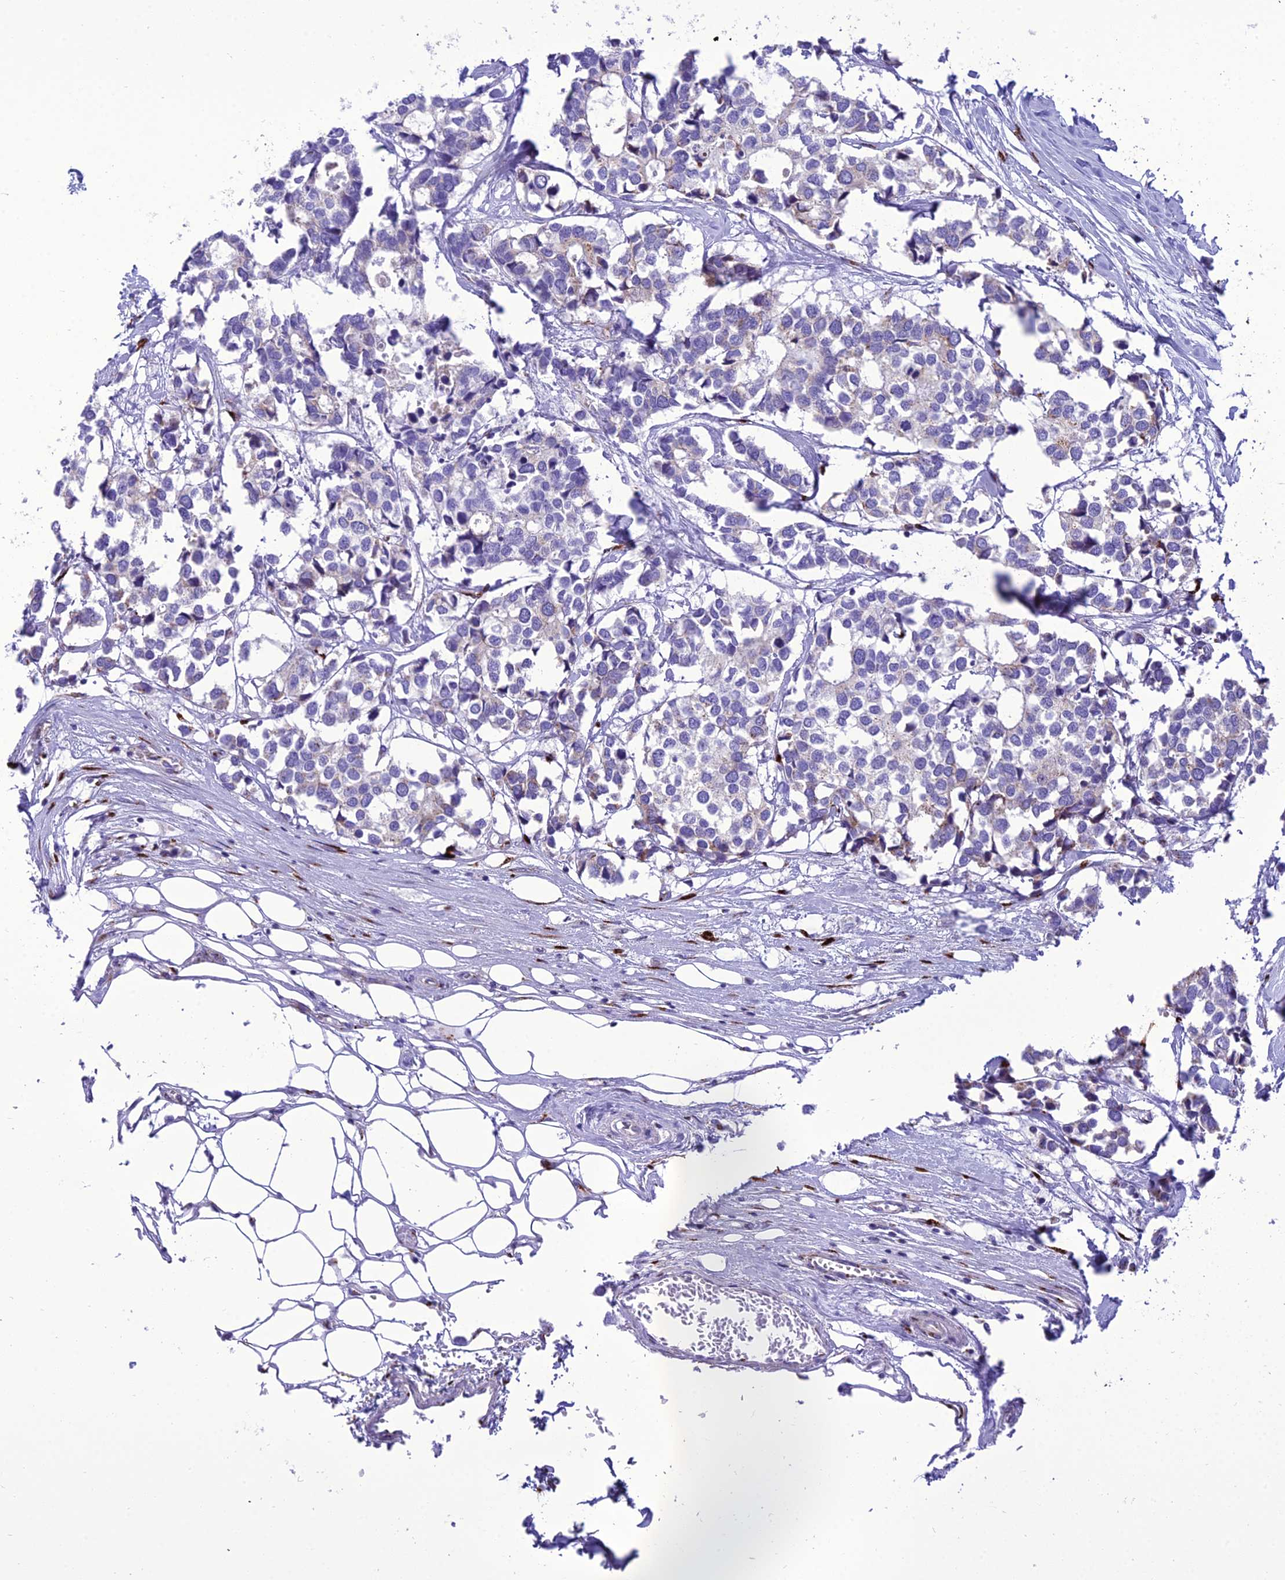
{"staining": {"intensity": "negative", "quantity": "none", "location": "none"}, "tissue": "breast cancer", "cell_type": "Tumor cells", "image_type": "cancer", "snomed": [{"axis": "morphology", "description": "Duct carcinoma"}, {"axis": "topography", "description": "Breast"}], "caption": "Intraductal carcinoma (breast) stained for a protein using immunohistochemistry reveals no expression tumor cells.", "gene": "GOLM2", "patient": {"sex": "female", "age": 83}}